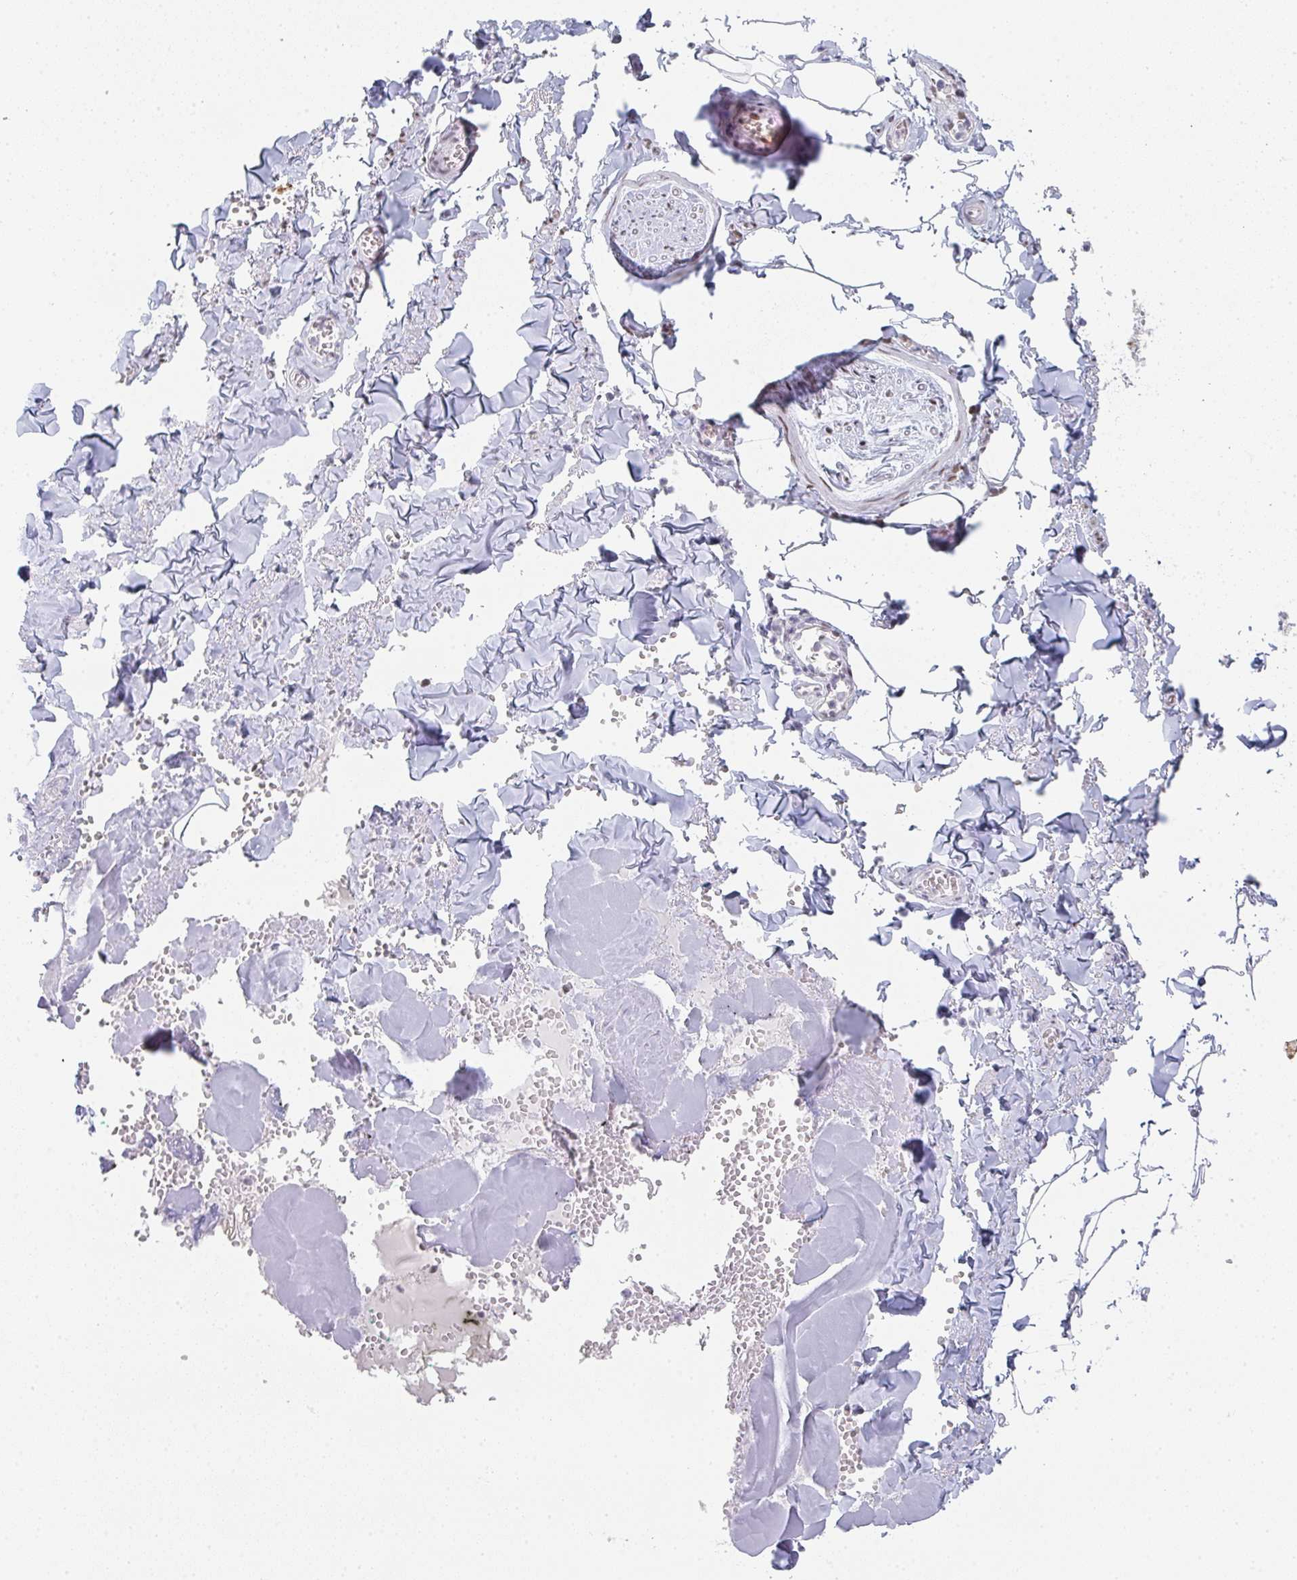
{"staining": {"intensity": "negative", "quantity": "none", "location": "none"}, "tissue": "adipose tissue", "cell_type": "Adipocytes", "image_type": "normal", "snomed": [{"axis": "morphology", "description": "Normal tissue, NOS"}, {"axis": "topography", "description": "Vulva"}, {"axis": "topography", "description": "Peripheral nerve tissue"}], "caption": "An immunohistochemistry (IHC) histopathology image of normal adipose tissue is shown. There is no staining in adipocytes of adipose tissue.", "gene": "POU2AF2", "patient": {"sex": "female", "age": 66}}